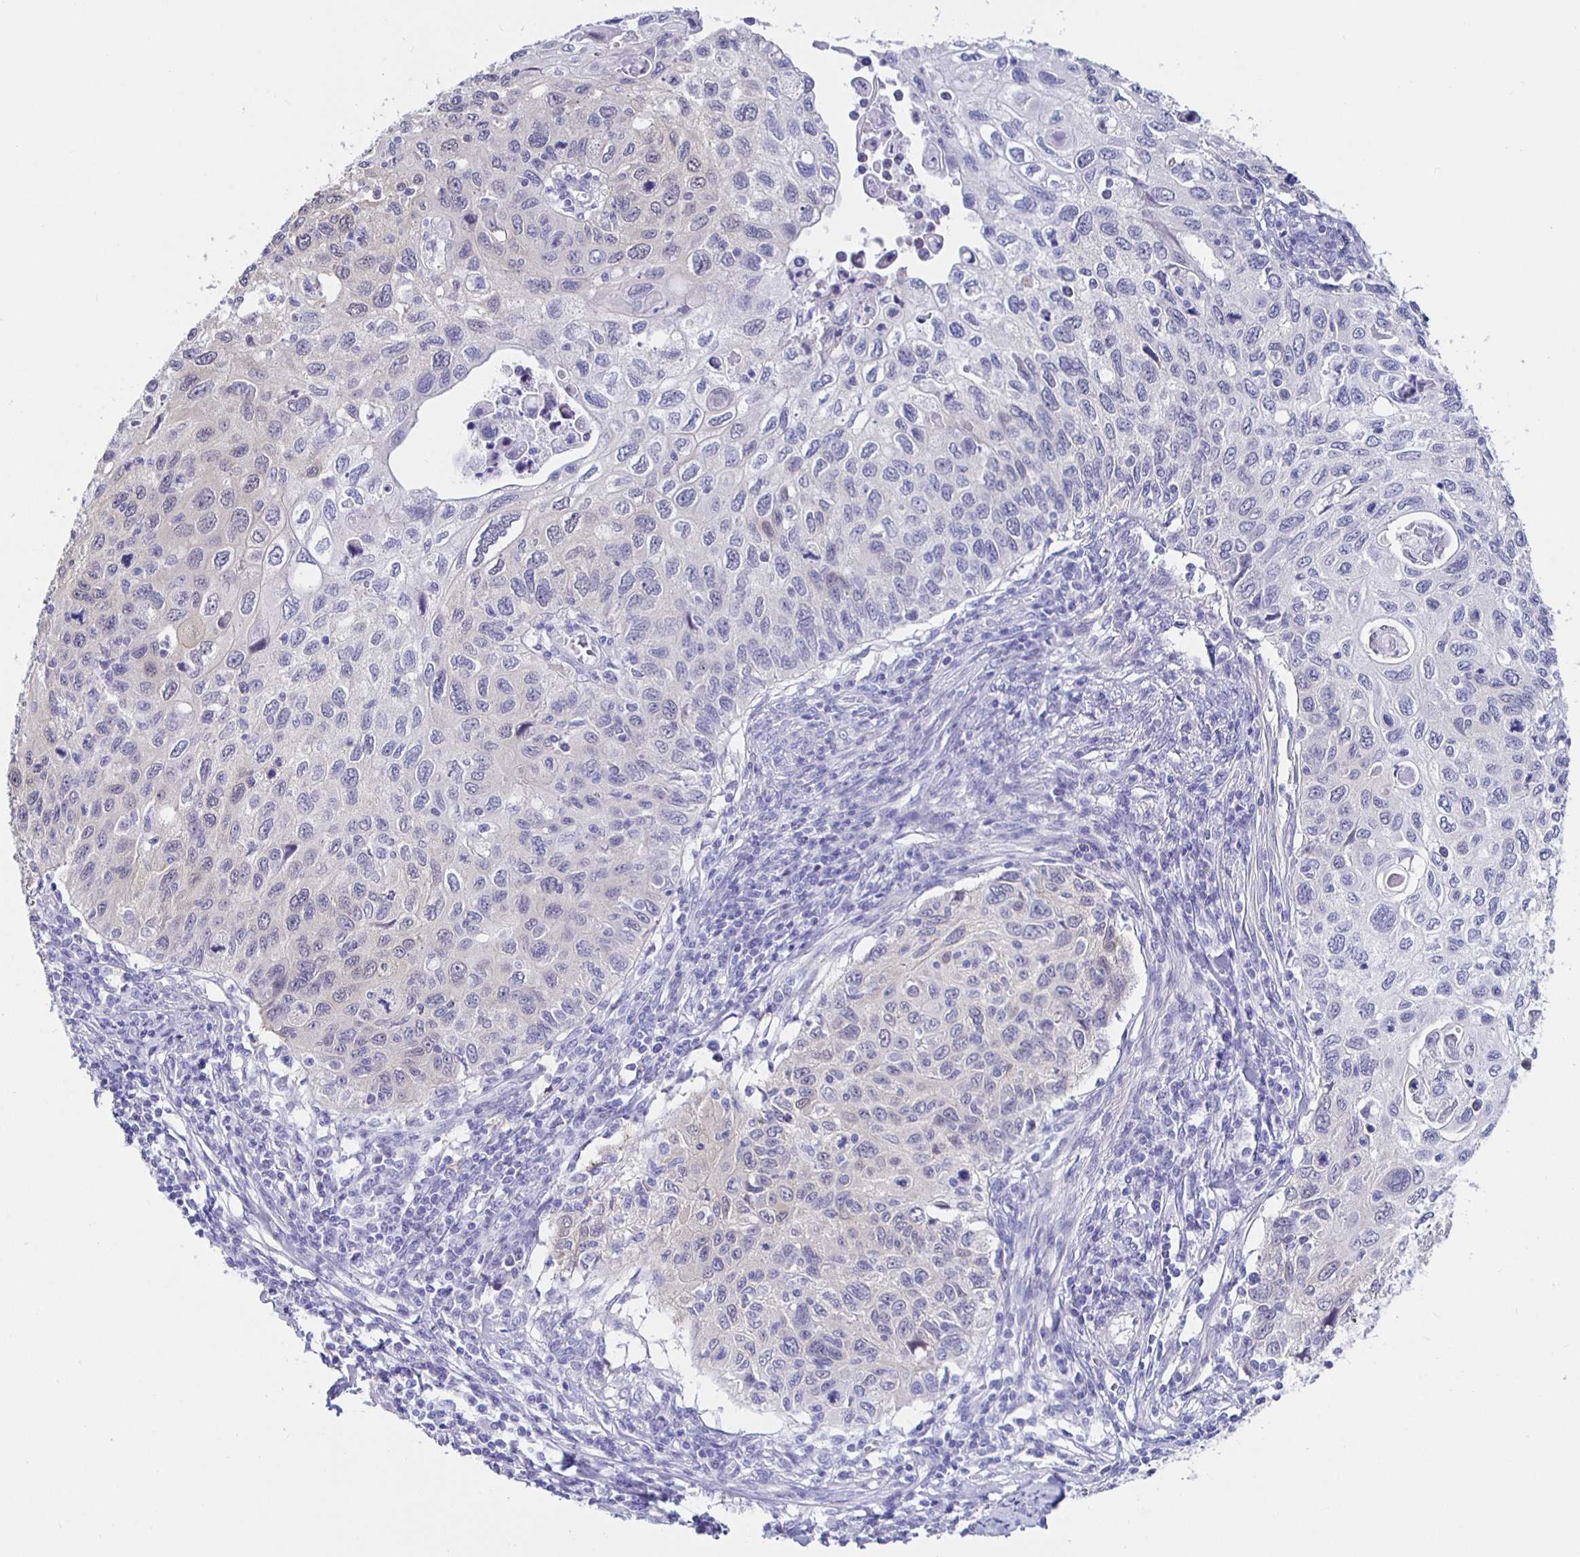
{"staining": {"intensity": "negative", "quantity": "none", "location": "none"}, "tissue": "cervical cancer", "cell_type": "Tumor cells", "image_type": "cancer", "snomed": [{"axis": "morphology", "description": "Squamous cell carcinoma, NOS"}, {"axis": "topography", "description": "Cervix"}], "caption": "High magnification brightfield microscopy of cervical squamous cell carcinoma stained with DAB (3,3'-diaminobenzidine) (brown) and counterstained with hematoxylin (blue): tumor cells show no significant expression.", "gene": "HSPA4L", "patient": {"sex": "female", "age": 70}}